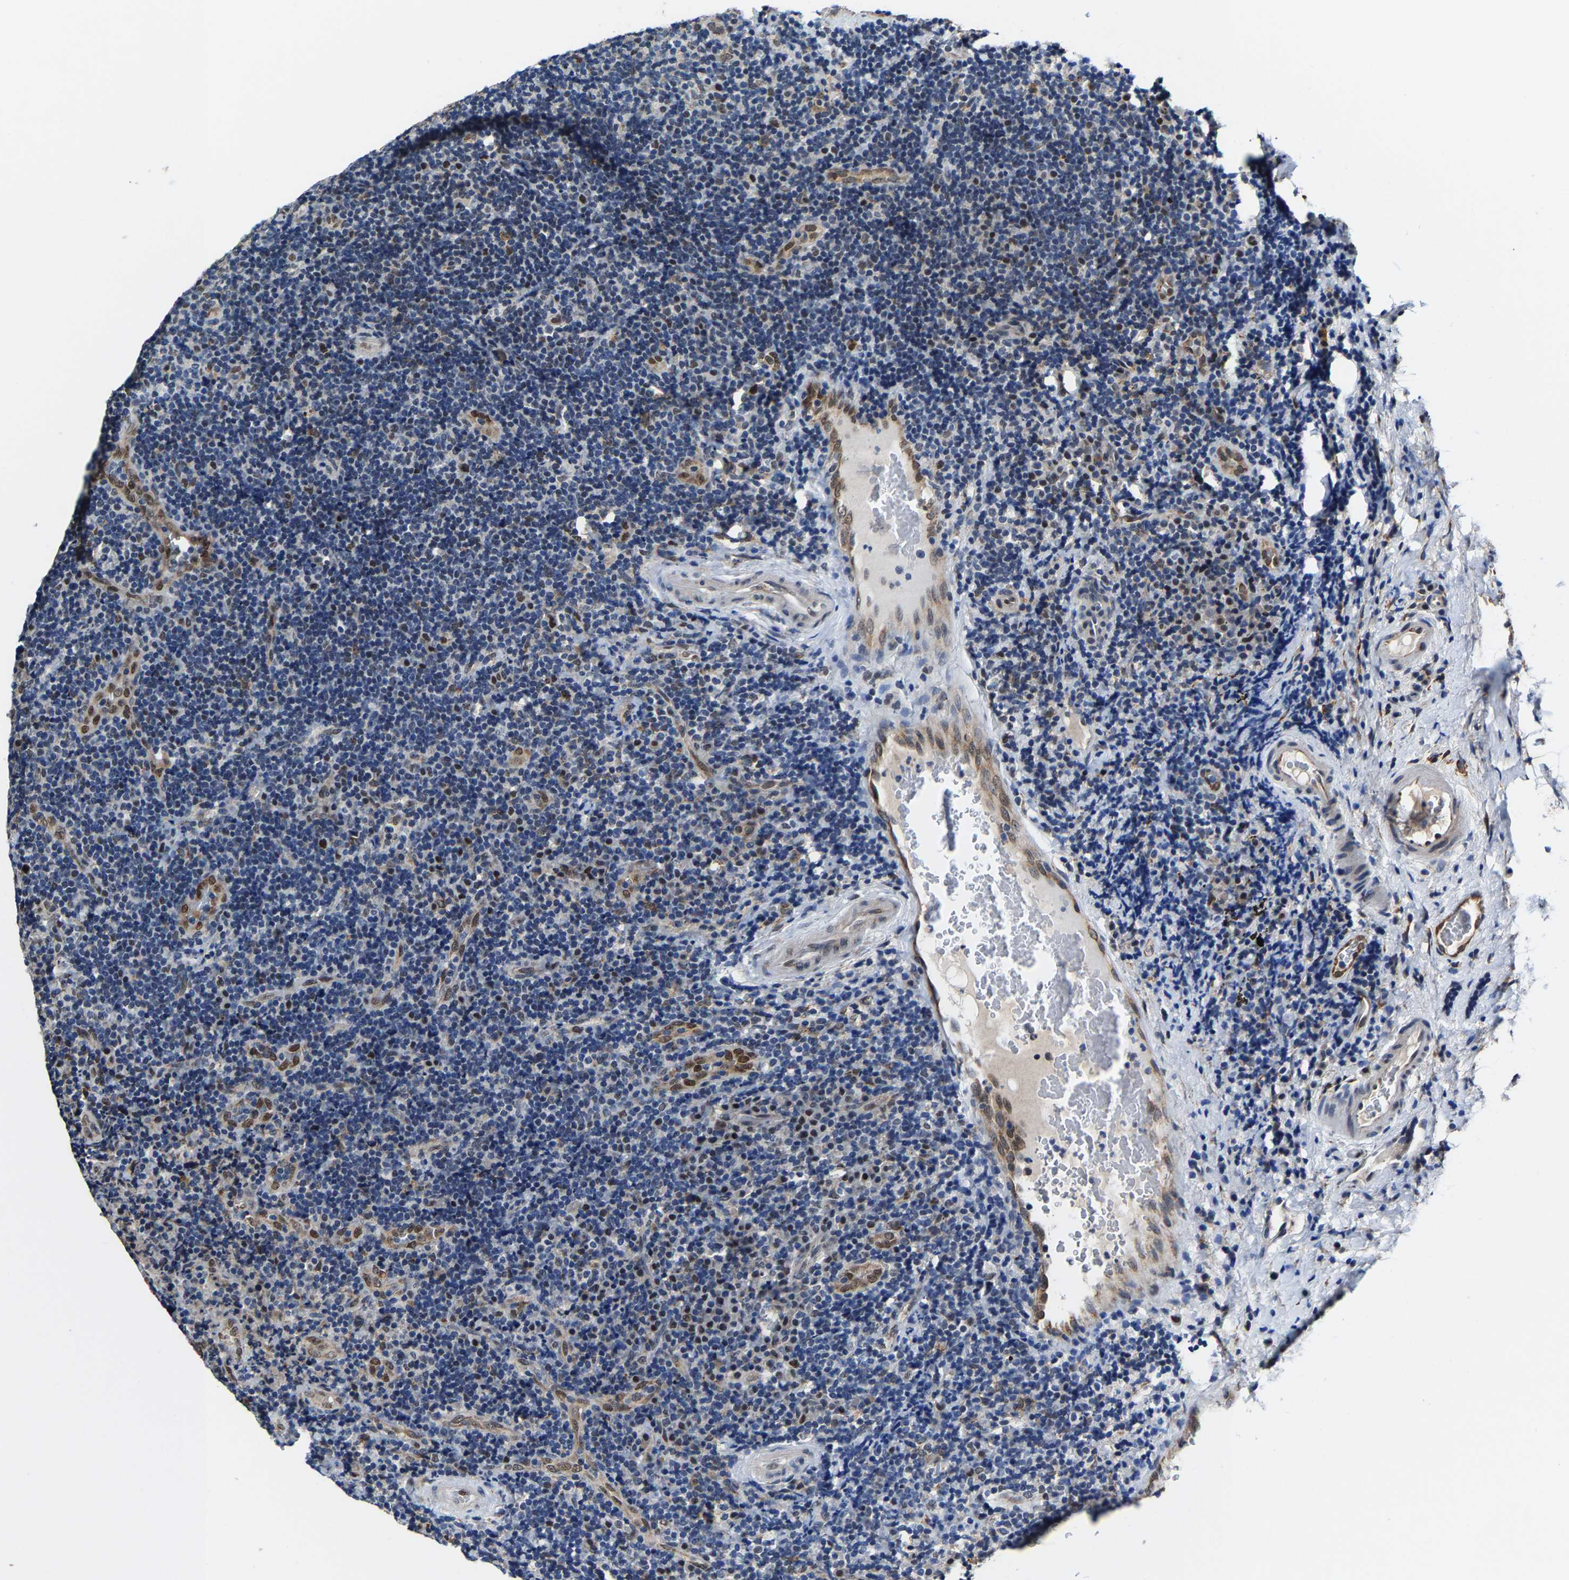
{"staining": {"intensity": "weak", "quantity": "<25%", "location": "nuclear"}, "tissue": "lymphoma", "cell_type": "Tumor cells", "image_type": "cancer", "snomed": [{"axis": "morphology", "description": "Malignant lymphoma, non-Hodgkin's type, High grade"}, {"axis": "topography", "description": "Tonsil"}], "caption": "Tumor cells are negative for protein expression in human lymphoma.", "gene": "METTL1", "patient": {"sex": "female", "age": 36}}